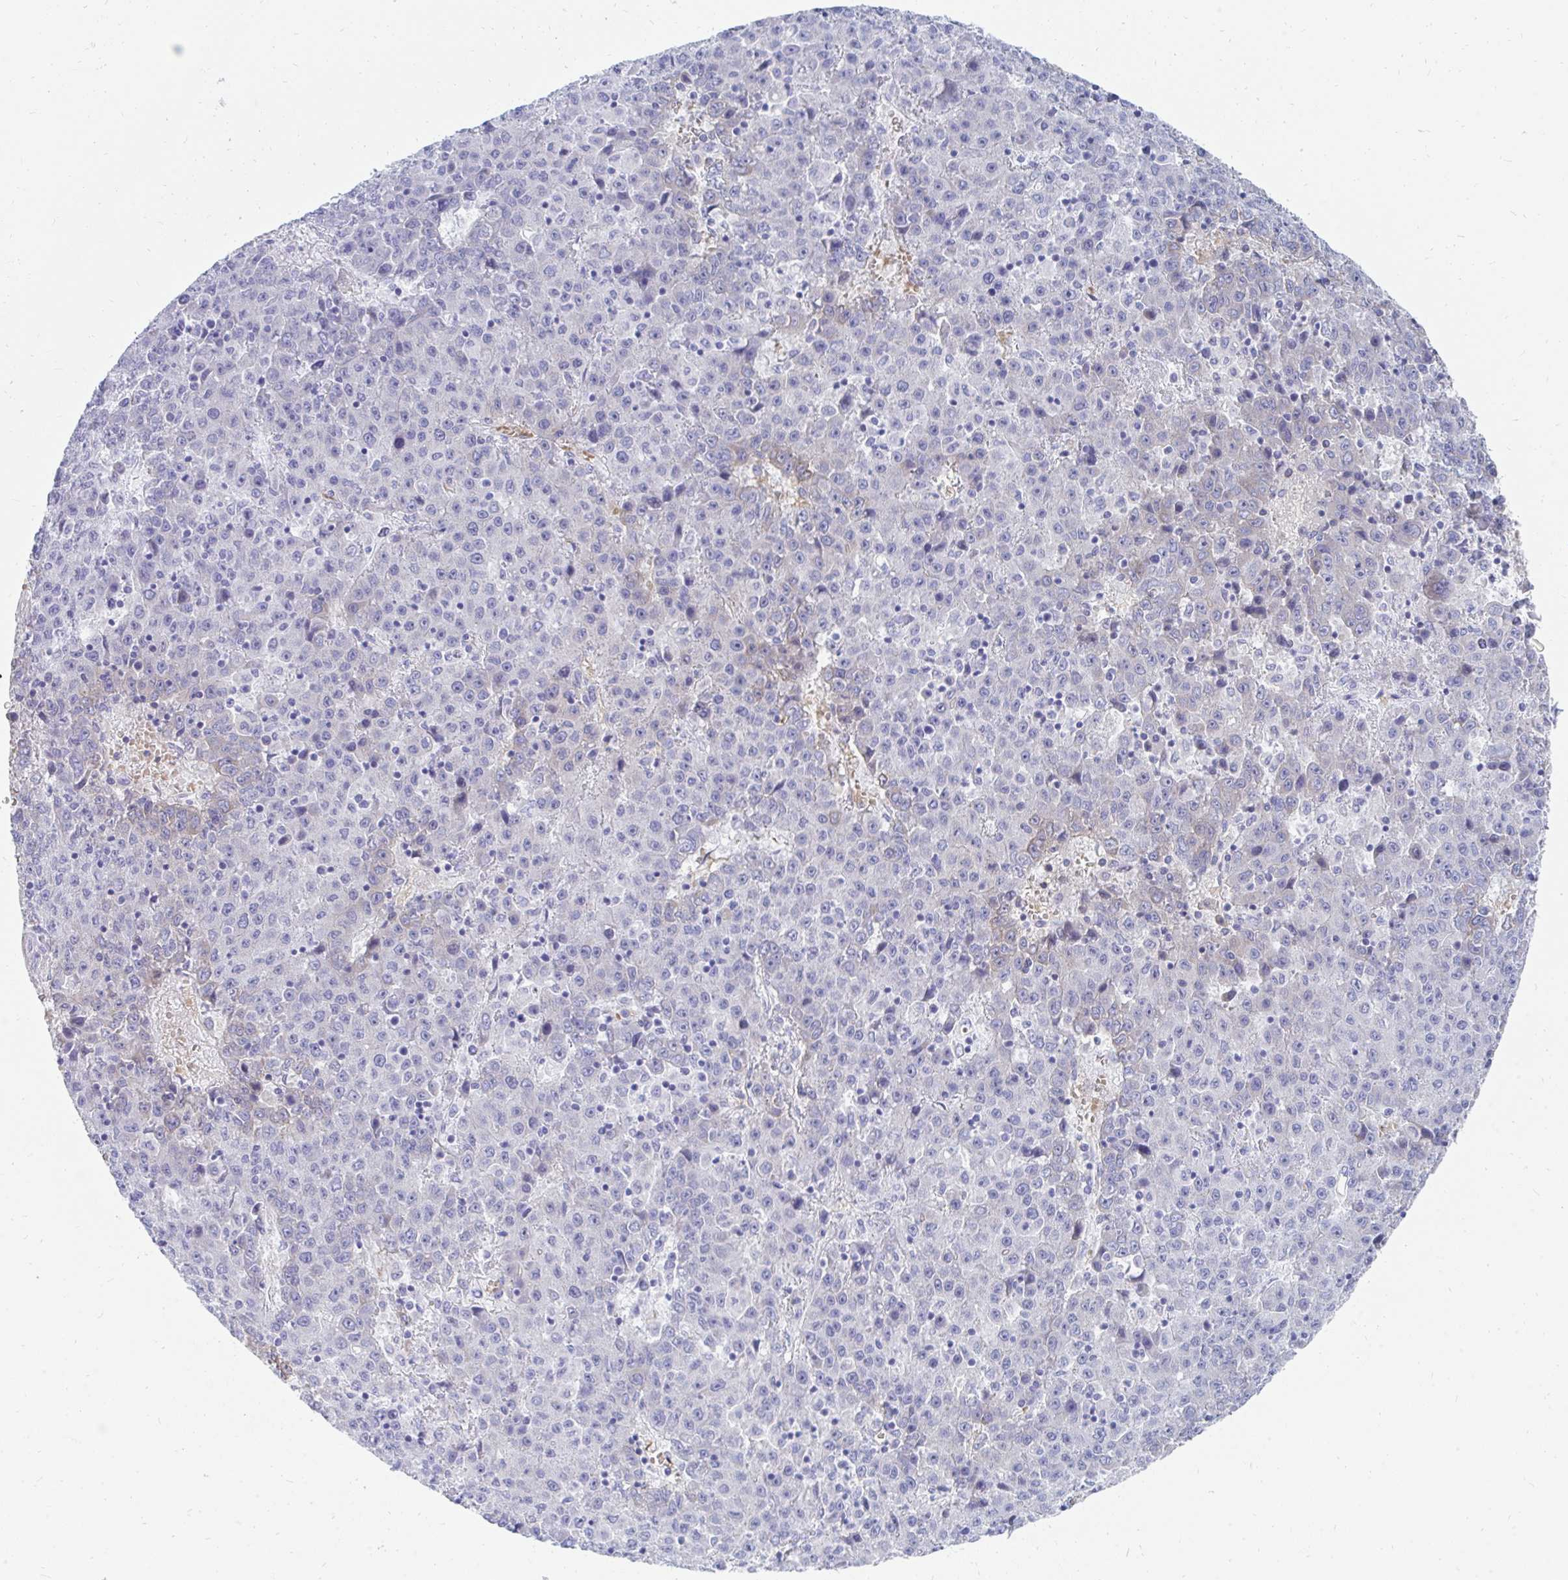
{"staining": {"intensity": "negative", "quantity": "none", "location": "none"}, "tissue": "liver cancer", "cell_type": "Tumor cells", "image_type": "cancer", "snomed": [{"axis": "morphology", "description": "Carcinoma, Hepatocellular, NOS"}, {"axis": "topography", "description": "Liver"}], "caption": "Immunohistochemical staining of liver hepatocellular carcinoma exhibits no significant positivity in tumor cells.", "gene": "MROH2B", "patient": {"sex": "female", "age": 53}}